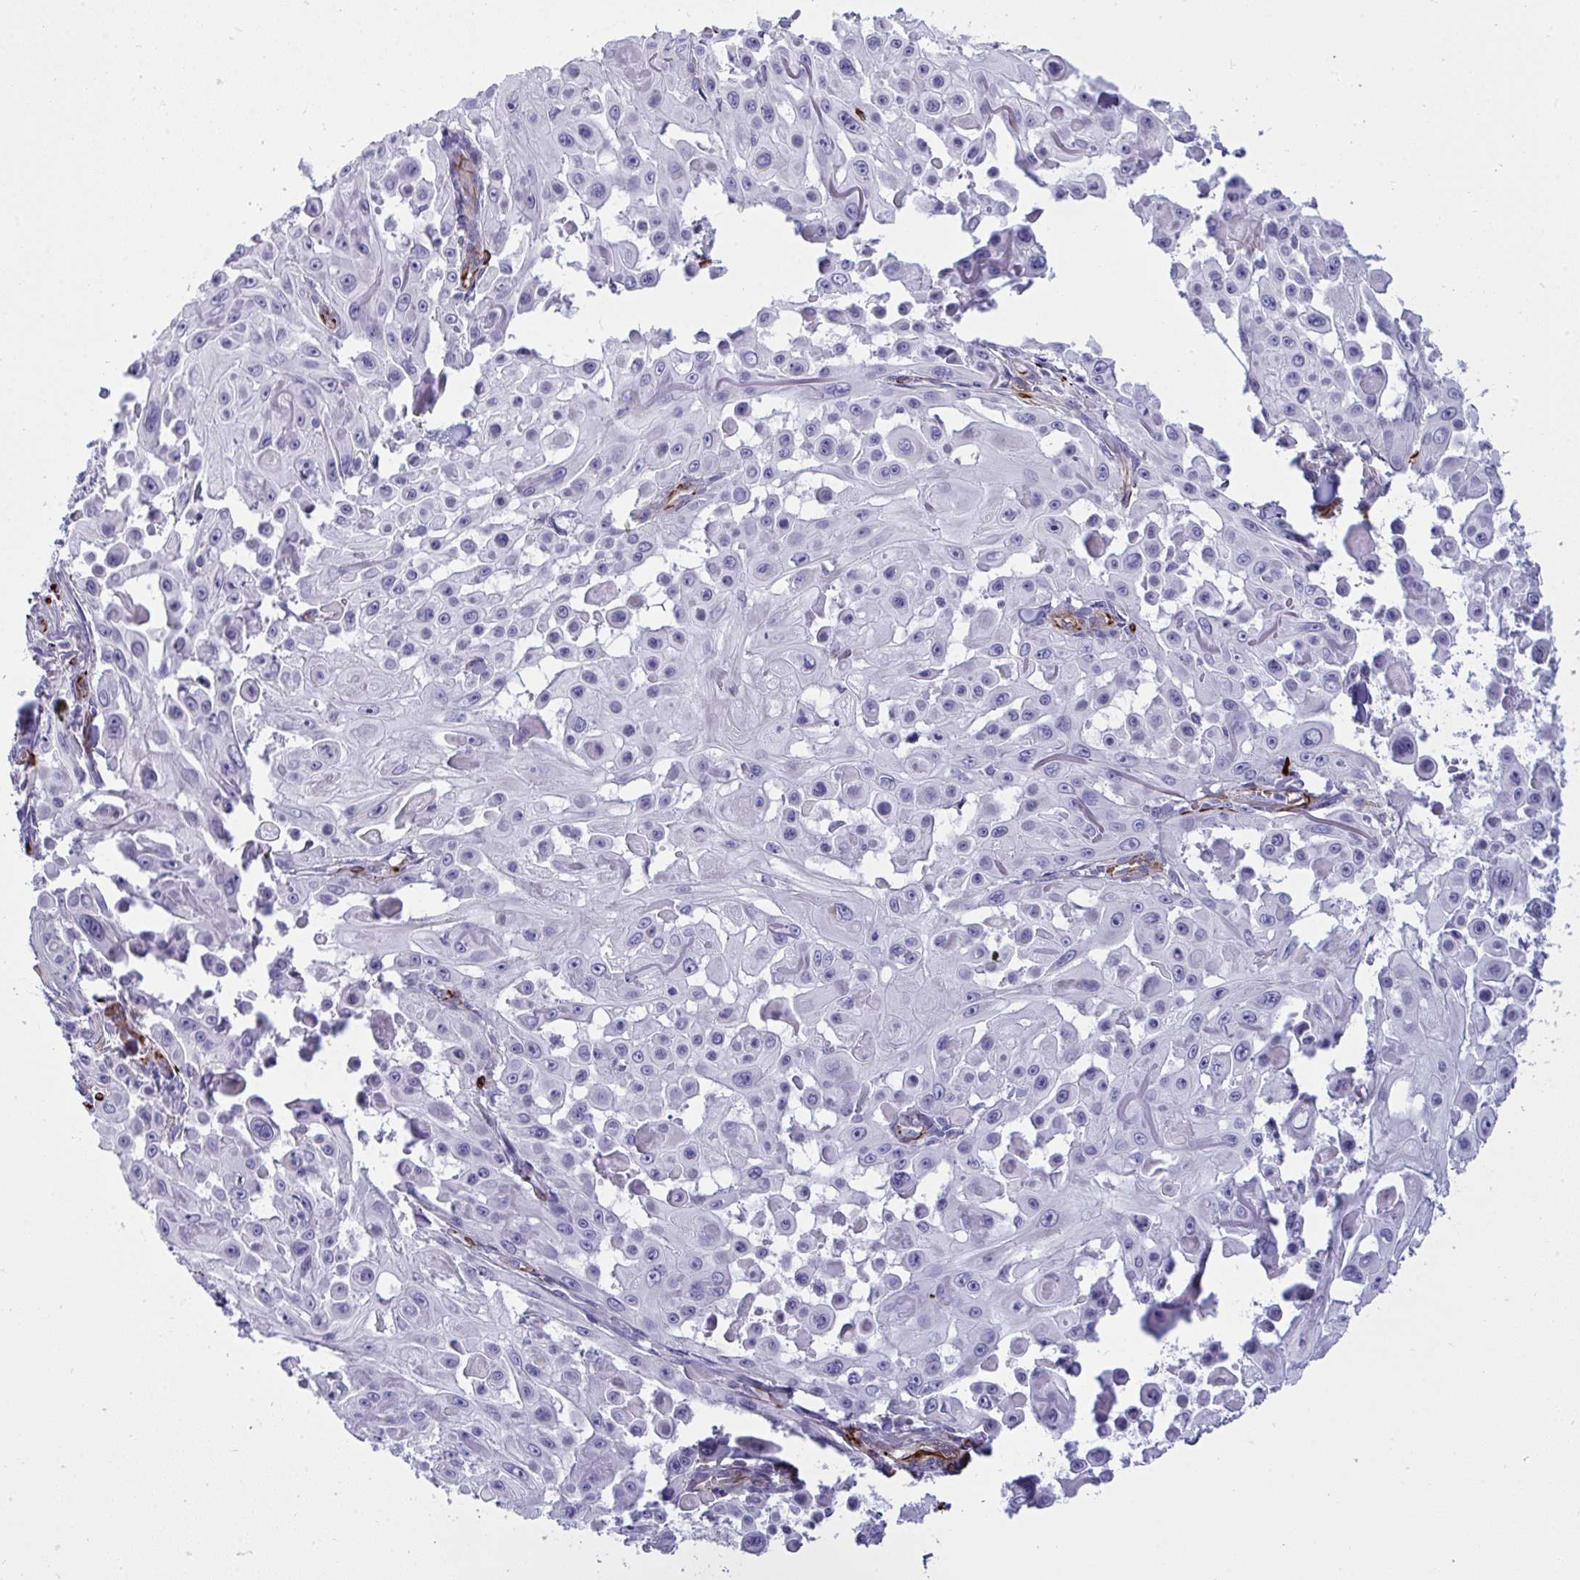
{"staining": {"intensity": "negative", "quantity": "none", "location": "none"}, "tissue": "skin cancer", "cell_type": "Tumor cells", "image_type": "cancer", "snomed": [{"axis": "morphology", "description": "Squamous cell carcinoma, NOS"}, {"axis": "topography", "description": "Skin"}], "caption": "Tumor cells are negative for brown protein staining in skin cancer (squamous cell carcinoma).", "gene": "SLC35B1", "patient": {"sex": "male", "age": 91}}